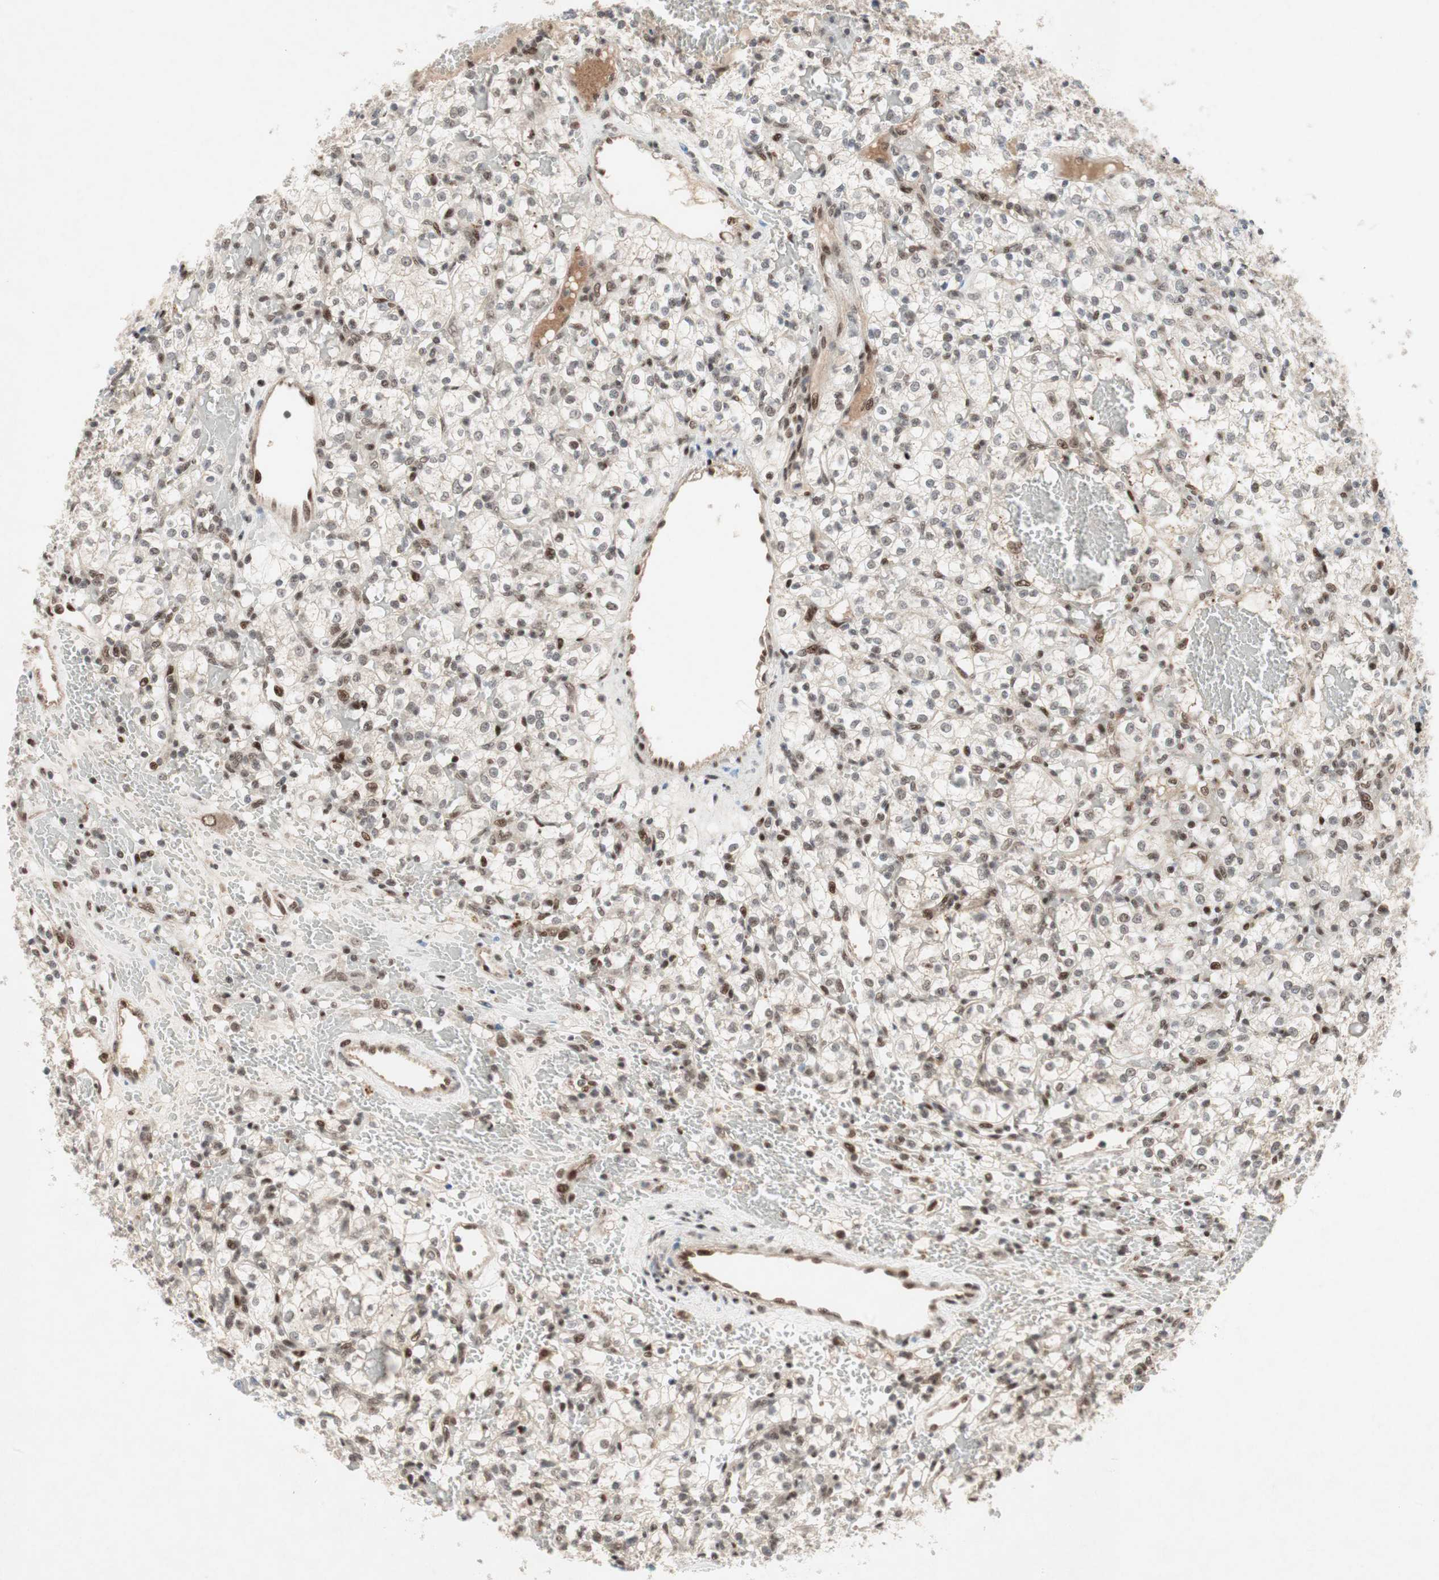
{"staining": {"intensity": "negative", "quantity": "none", "location": "none"}, "tissue": "renal cancer", "cell_type": "Tumor cells", "image_type": "cancer", "snomed": [{"axis": "morphology", "description": "Adenocarcinoma, NOS"}, {"axis": "topography", "description": "Kidney"}], "caption": "Immunohistochemical staining of human renal adenocarcinoma demonstrates no significant expression in tumor cells.", "gene": "TCF12", "patient": {"sex": "female", "age": 60}}